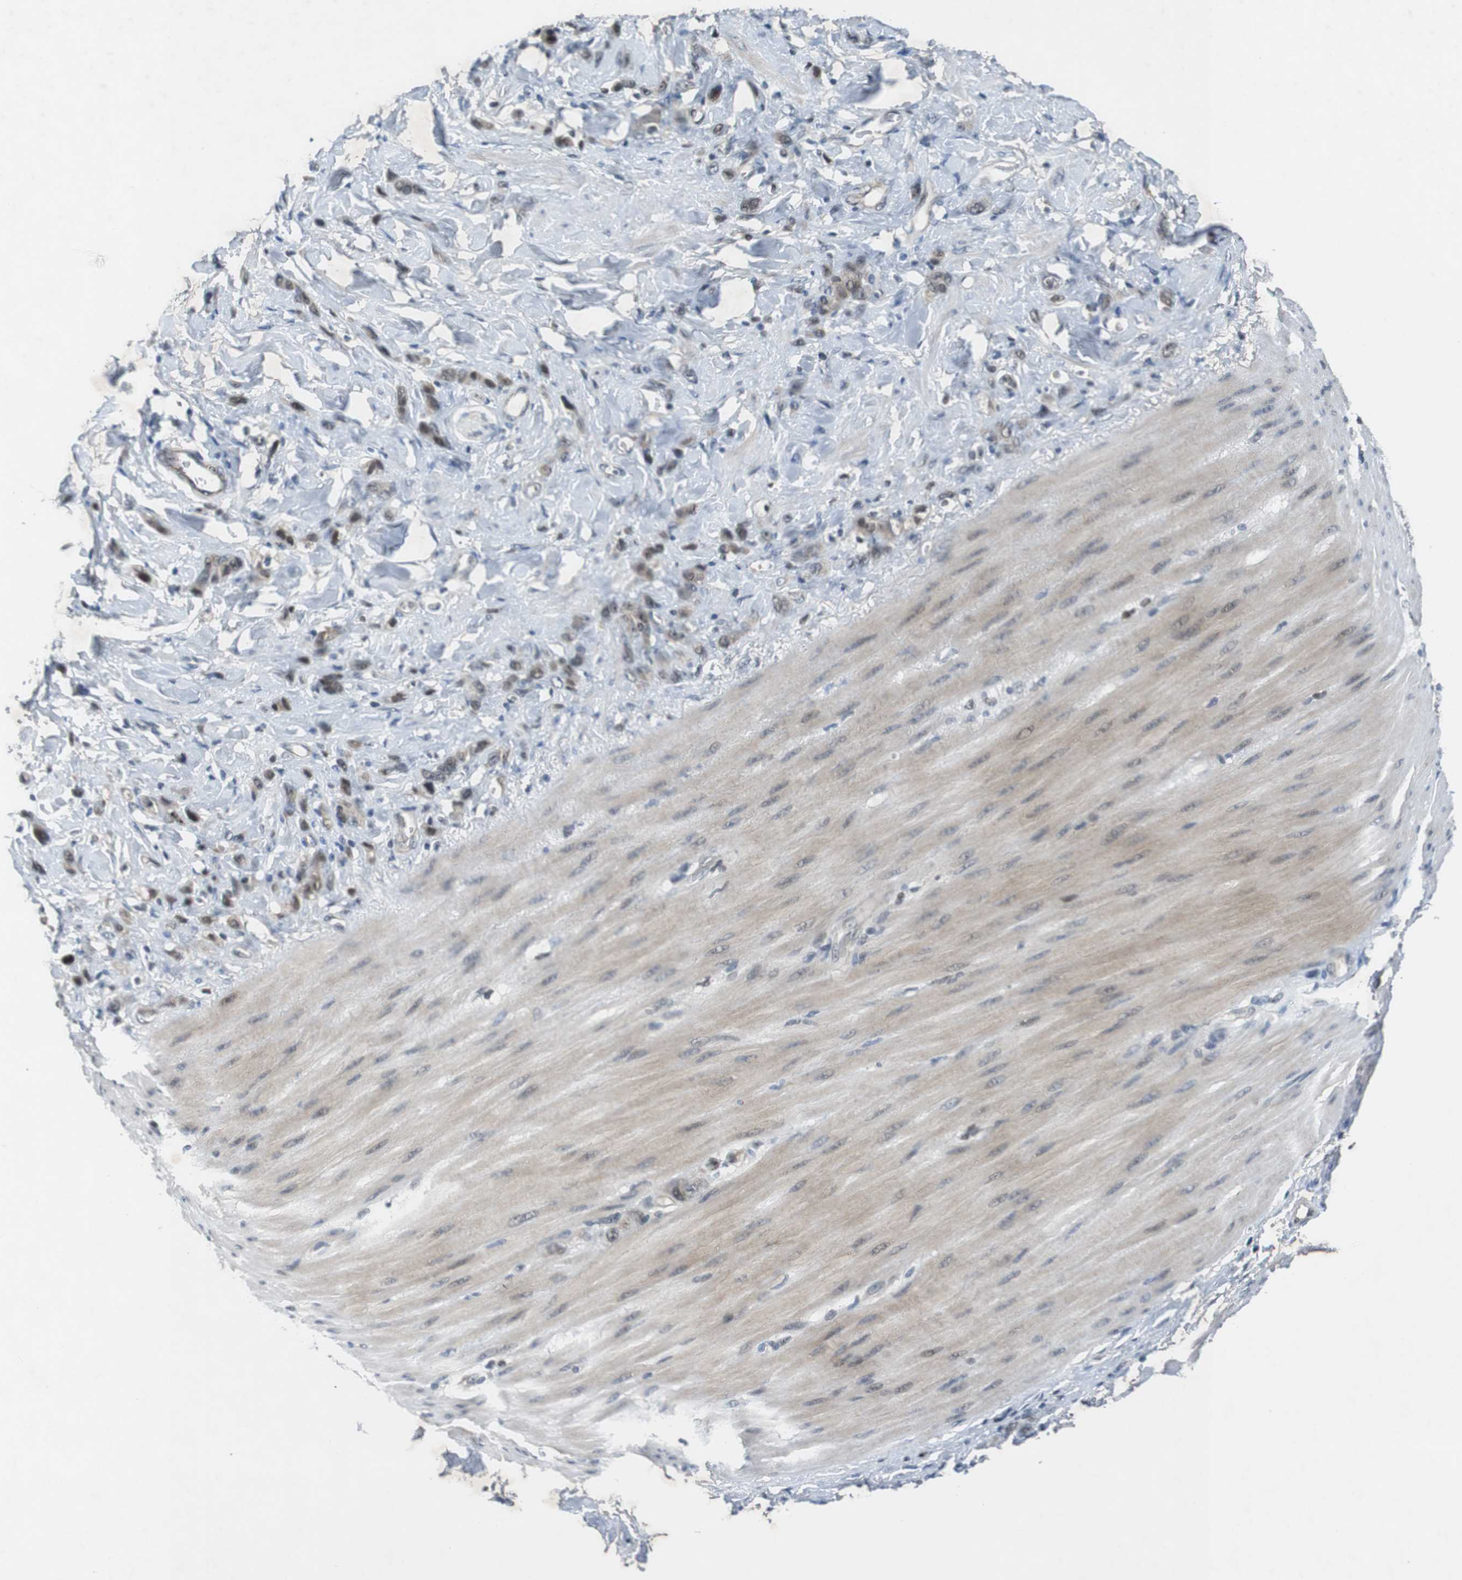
{"staining": {"intensity": "moderate", "quantity": ">75%", "location": "cytoplasmic/membranous,nuclear"}, "tissue": "stomach cancer", "cell_type": "Tumor cells", "image_type": "cancer", "snomed": [{"axis": "morphology", "description": "Normal tissue, NOS"}, {"axis": "morphology", "description": "Adenocarcinoma, NOS"}, {"axis": "topography", "description": "Stomach"}], "caption": "Stomach adenocarcinoma tissue demonstrates moderate cytoplasmic/membranous and nuclear staining in approximately >75% of tumor cells", "gene": "MAPKAPK5", "patient": {"sex": "male", "age": 82}}